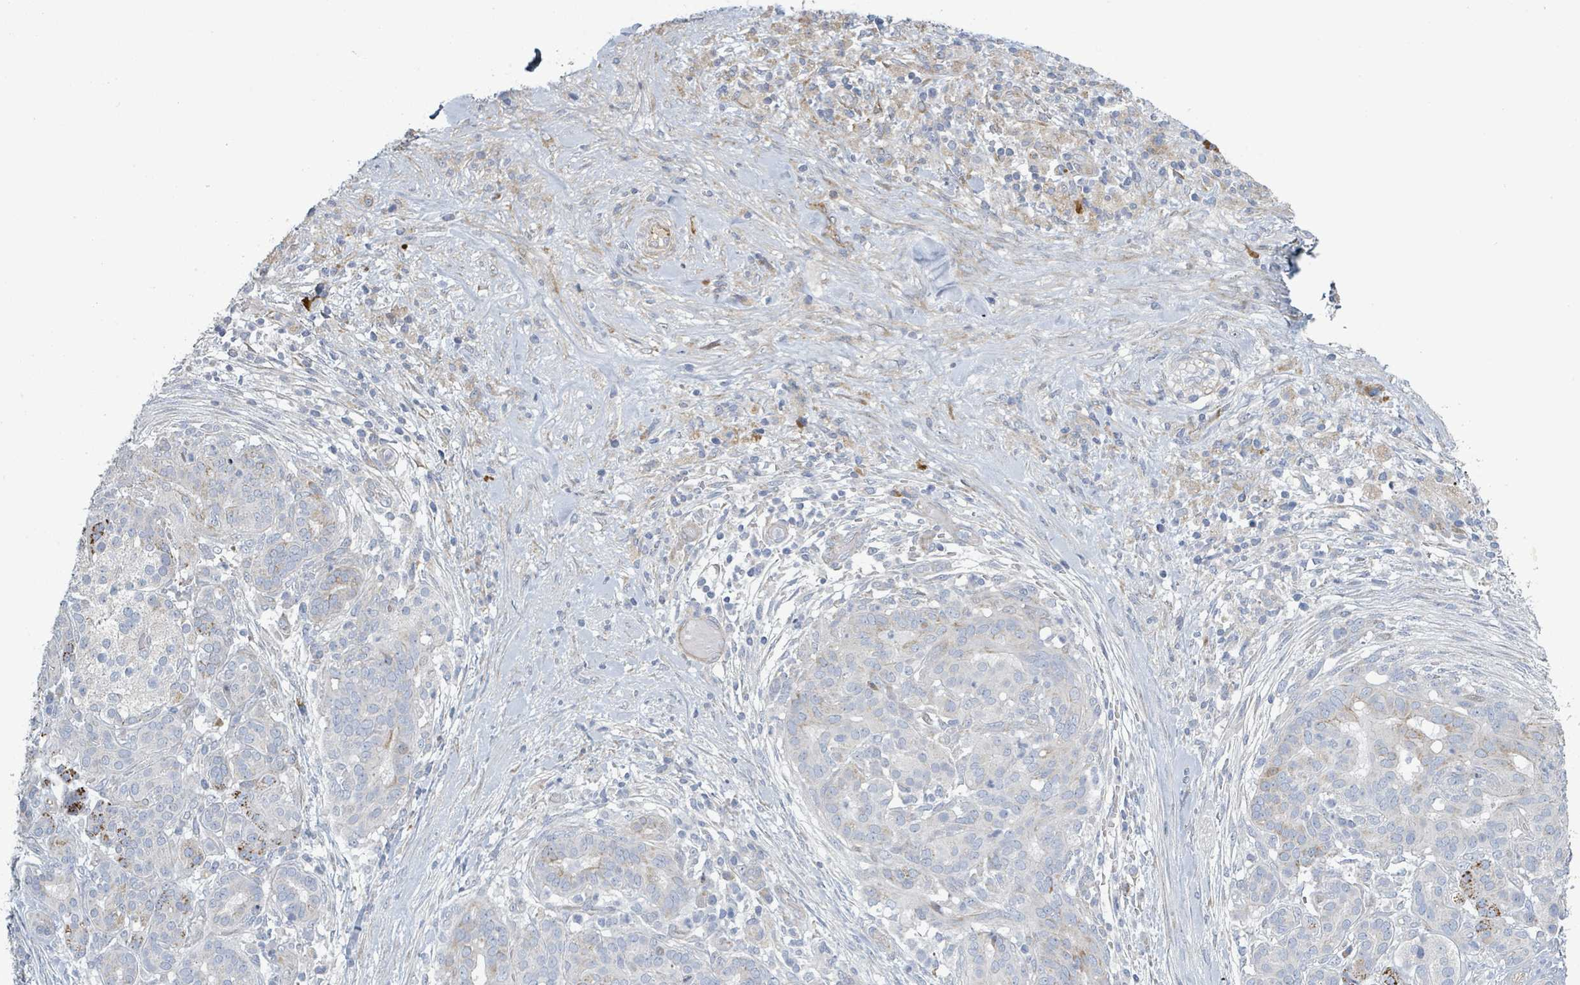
{"staining": {"intensity": "weak", "quantity": "<25%", "location": "cytoplasmic/membranous"}, "tissue": "pancreatic cancer", "cell_type": "Tumor cells", "image_type": "cancer", "snomed": [{"axis": "morphology", "description": "Adenocarcinoma, NOS"}, {"axis": "topography", "description": "Pancreas"}], "caption": "An immunohistochemistry (IHC) micrograph of pancreatic adenocarcinoma is shown. There is no staining in tumor cells of pancreatic adenocarcinoma. Nuclei are stained in blue.", "gene": "RAB33B", "patient": {"sex": "male", "age": 44}}